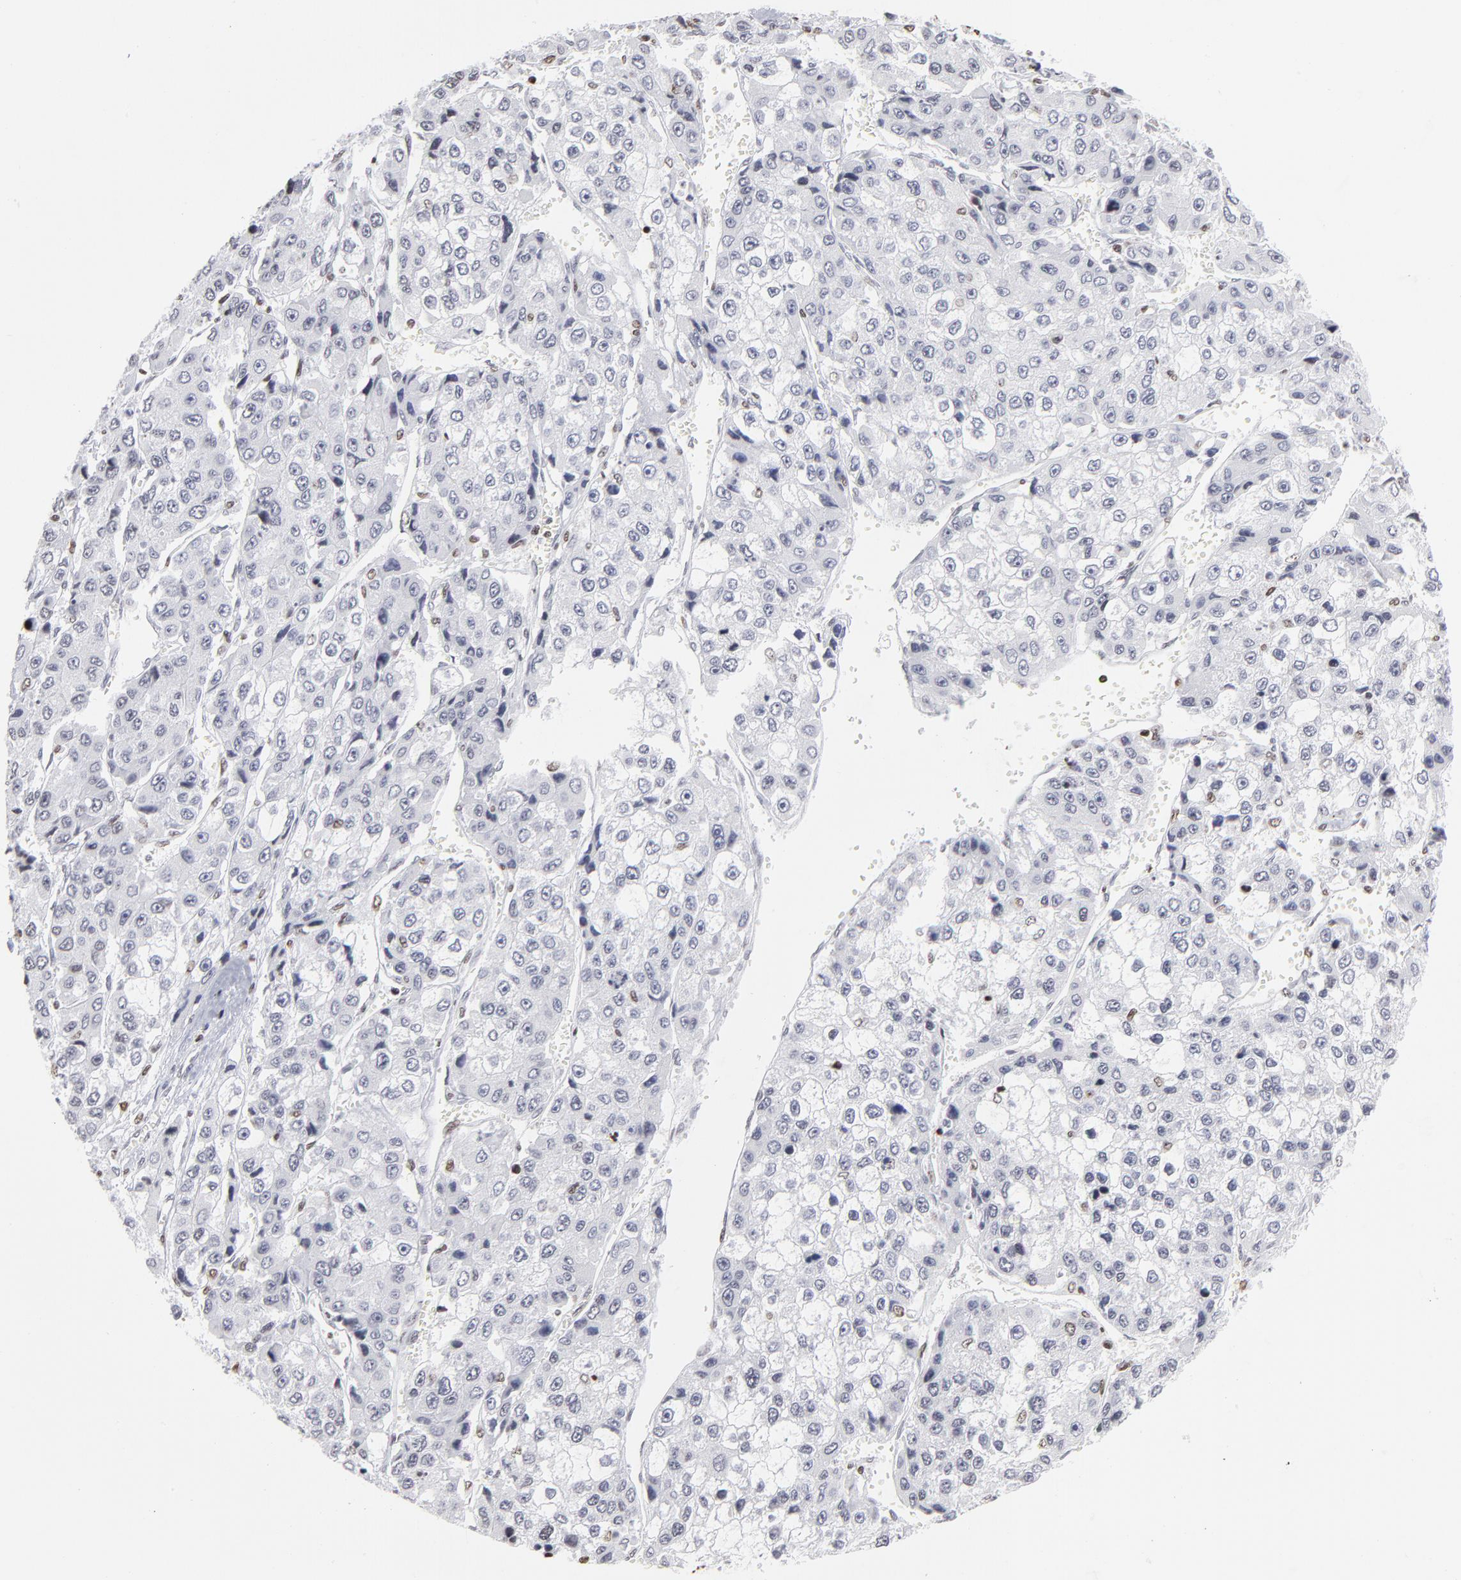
{"staining": {"intensity": "negative", "quantity": "none", "location": "none"}, "tissue": "liver cancer", "cell_type": "Tumor cells", "image_type": "cancer", "snomed": [{"axis": "morphology", "description": "Carcinoma, Hepatocellular, NOS"}, {"axis": "topography", "description": "Liver"}], "caption": "Immunohistochemistry of human liver hepatocellular carcinoma demonstrates no positivity in tumor cells. (Stains: DAB (3,3'-diaminobenzidine) immunohistochemistry (IHC) with hematoxylin counter stain, Microscopy: brightfield microscopy at high magnification).", "gene": "PARP1", "patient": {"sex": "female", "age": 66}}